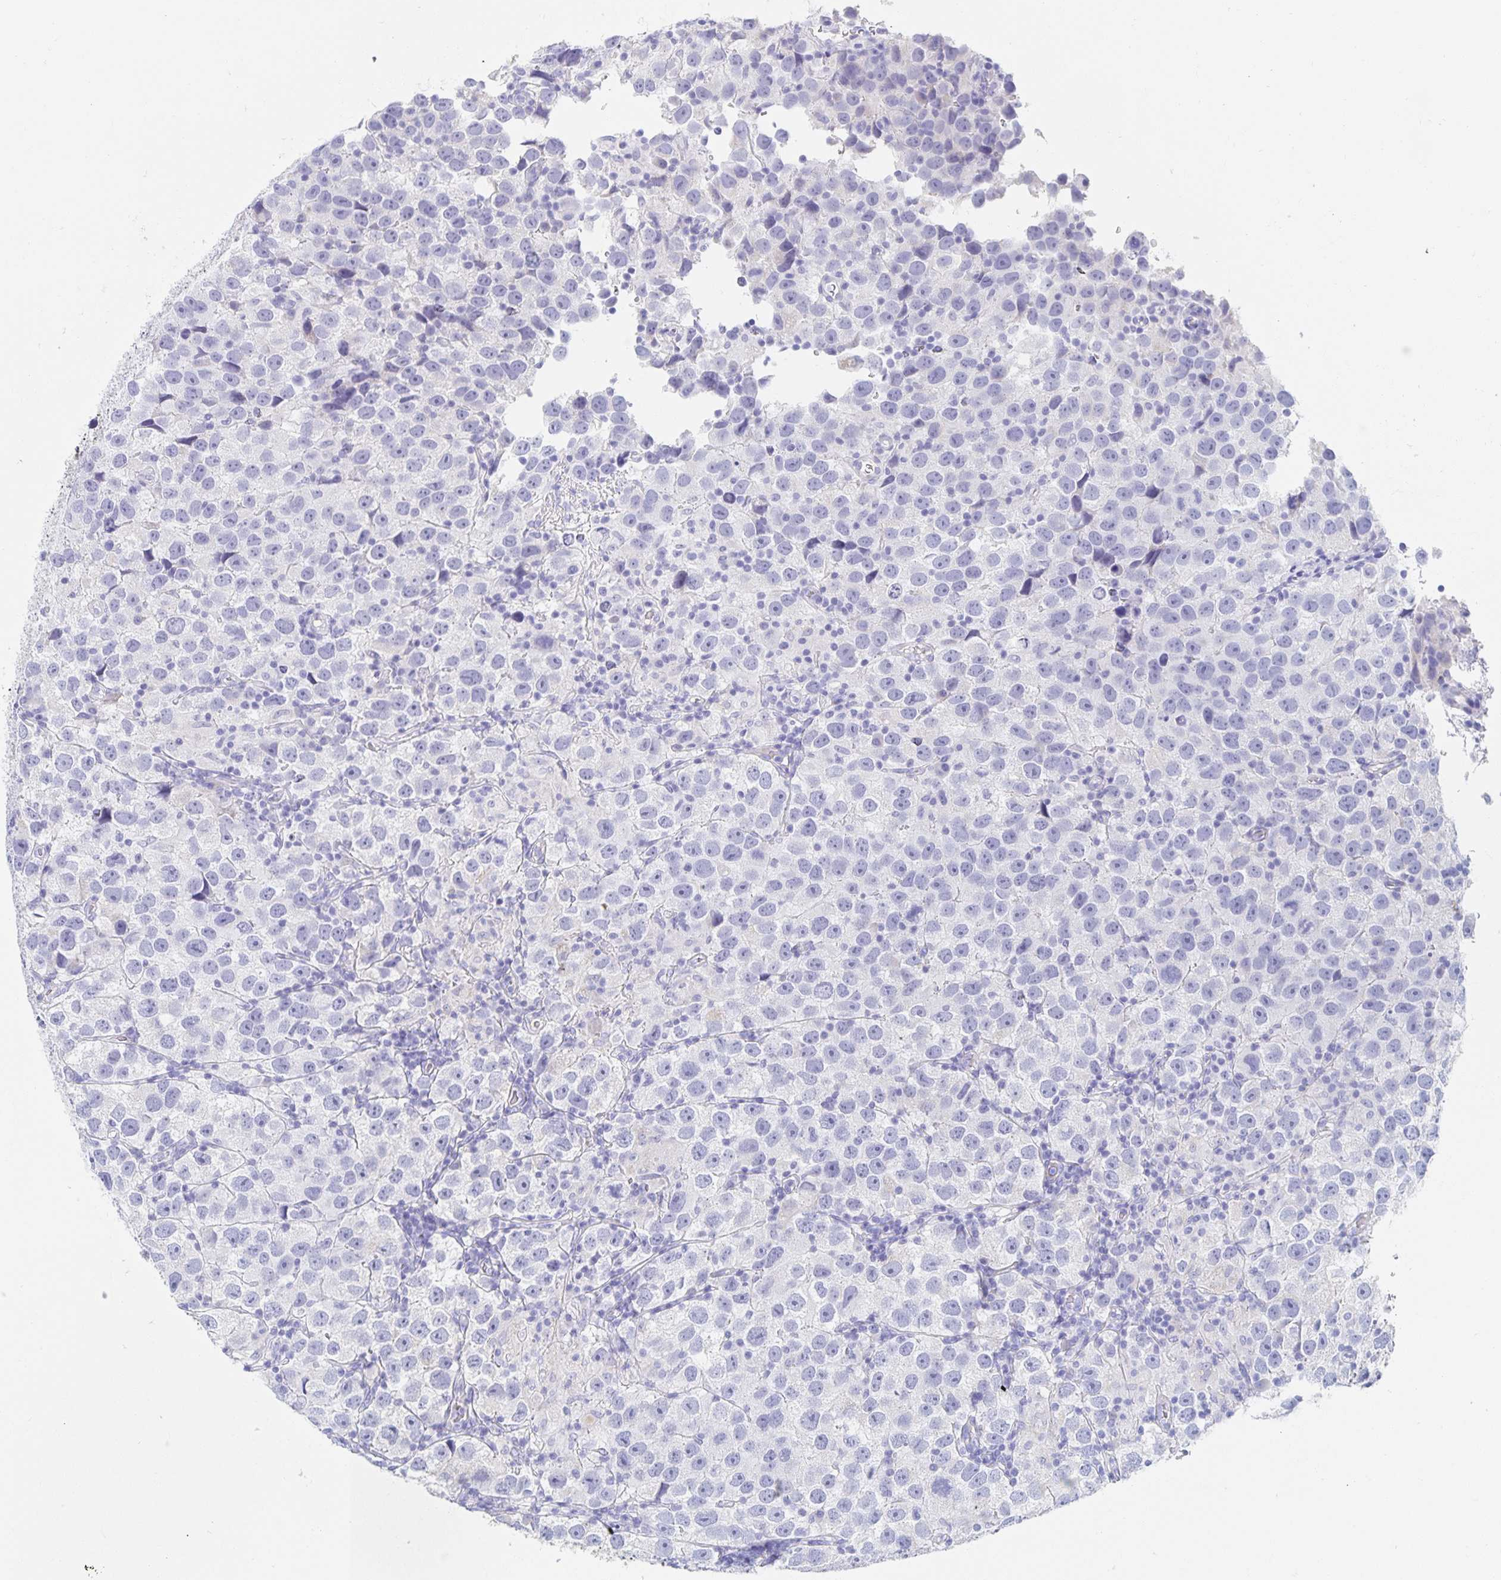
{"staining": {"intensity": "negative", "quantity": "none", "location": "none"}, "tissue": "testis cancer", "cell_type": "Tumor cells", "image_type": "cancer", "snomed": [{"axis": "morphology", "description": "Seminoma, NOS"}, {"axis": "topography", "description": "Testis"}], "caption": "The image displays no significant expression in tumor cells of testis cancer. Nuclei are stained in blue.", "gene": "DMBT1", "patient": {"sex": "male", "age": 26}}